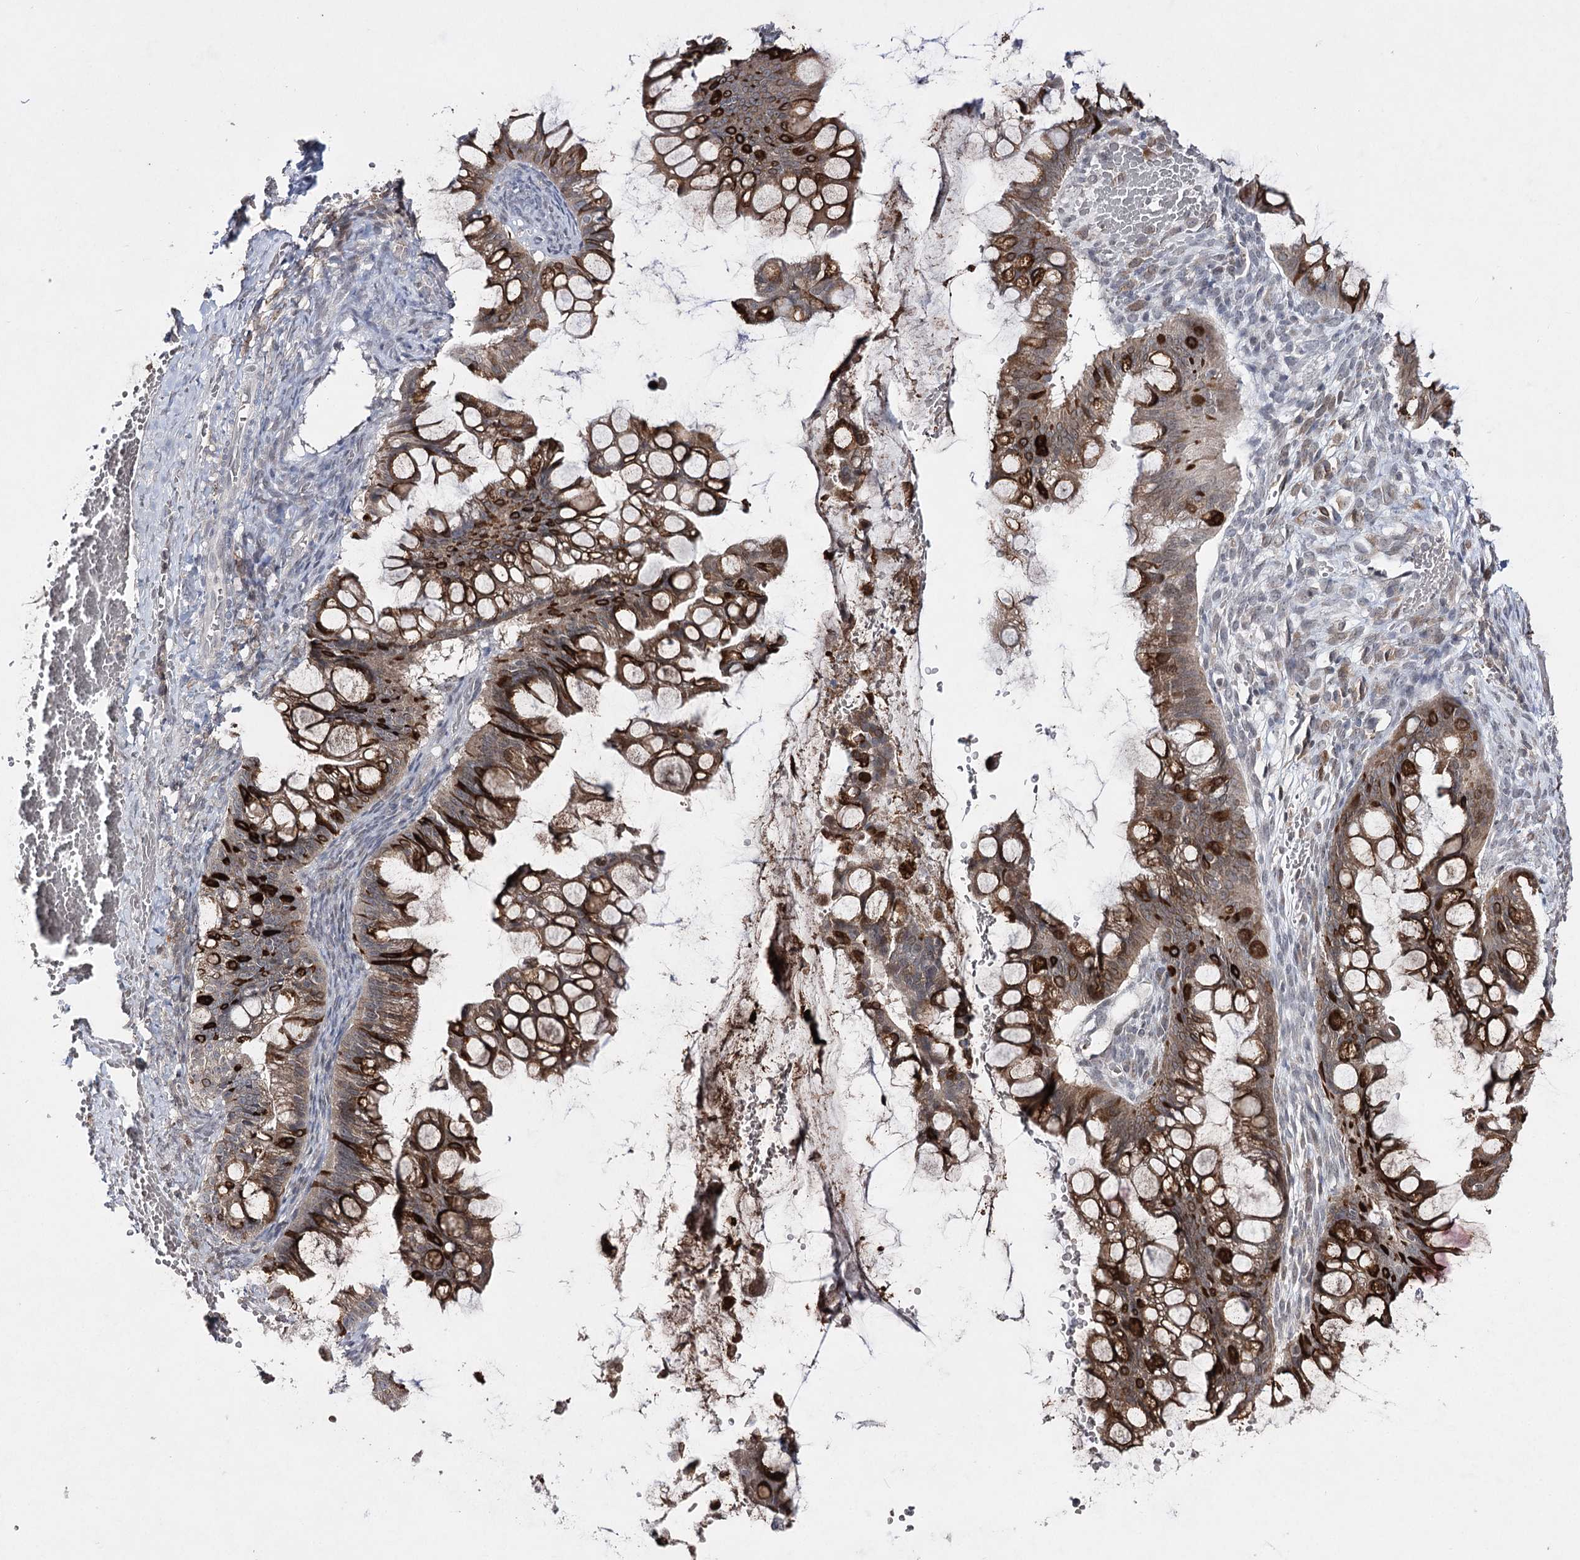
{"staining": {"intensity": "strong", "quantity": "25%-75%", "location": "cytoplasmic/membranous"}, "tissue": "ovarian cancer", "cell_type": "Tumor cells", "image_type": "cancer", "snomed": [{"axis": "morphology", "description": "Cystadenocarcinoma, mucinous, NOS"}, {"axis": "topography", "description": "Ovary"}], "caption": "An immunohistochemistry micrograph of tumor tissue is shown. Protein staining in brown labels strong cytoplasmic/membranous positivity in ovarian mucinous cystadenocarcinoma within tumor cells. (IHC, brightfield microscopy, high magnification).", "gene": "HSD11B2", "patient": {"sex": "female", "age": 73}}